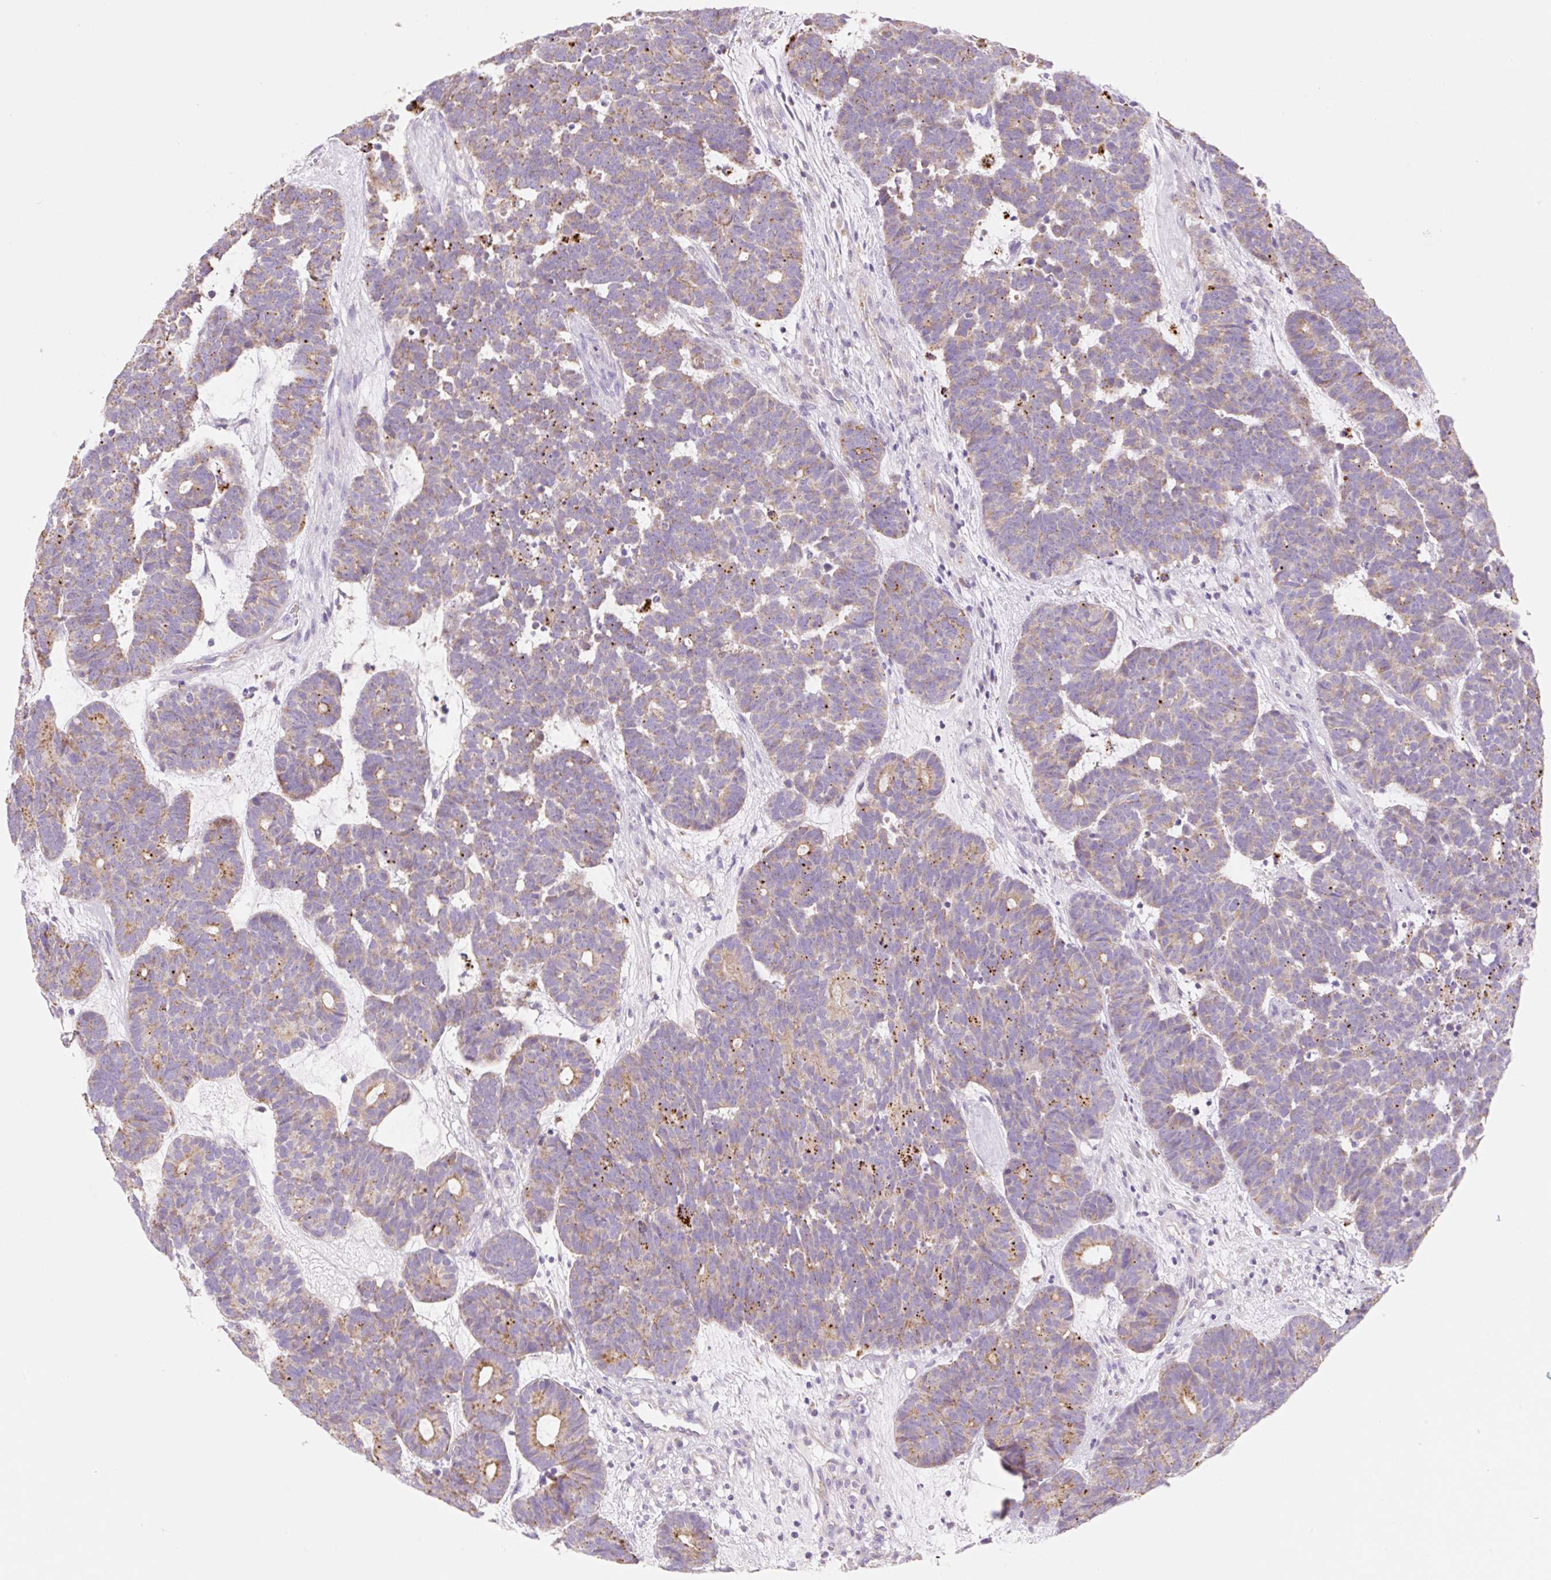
{"staining": {"intensity": "moderate", "quantity": "25%-75%", "location": "cytoplasmic/membranous"}, "tissue": "head and neck cancer", "cell_type": "Tumor cells", "image_type": "cancer", "snomed": [{"axis": "morphology", "description": "Adenocarcinoma, NOS"}, {"axis": "topography", "description": "Head-Neck"}], "caption": "DAB (3,3'-diaminobenzidine) immunohistochemical staining of human head and neck cancer (adenocarcinoma) exhibits moderate cytoplasmic/membranous protein positivity in approximately 25%-75% of tumor cells.", "gene": "CLEC3A", "patient": {"sex": "female", "age": 81}}